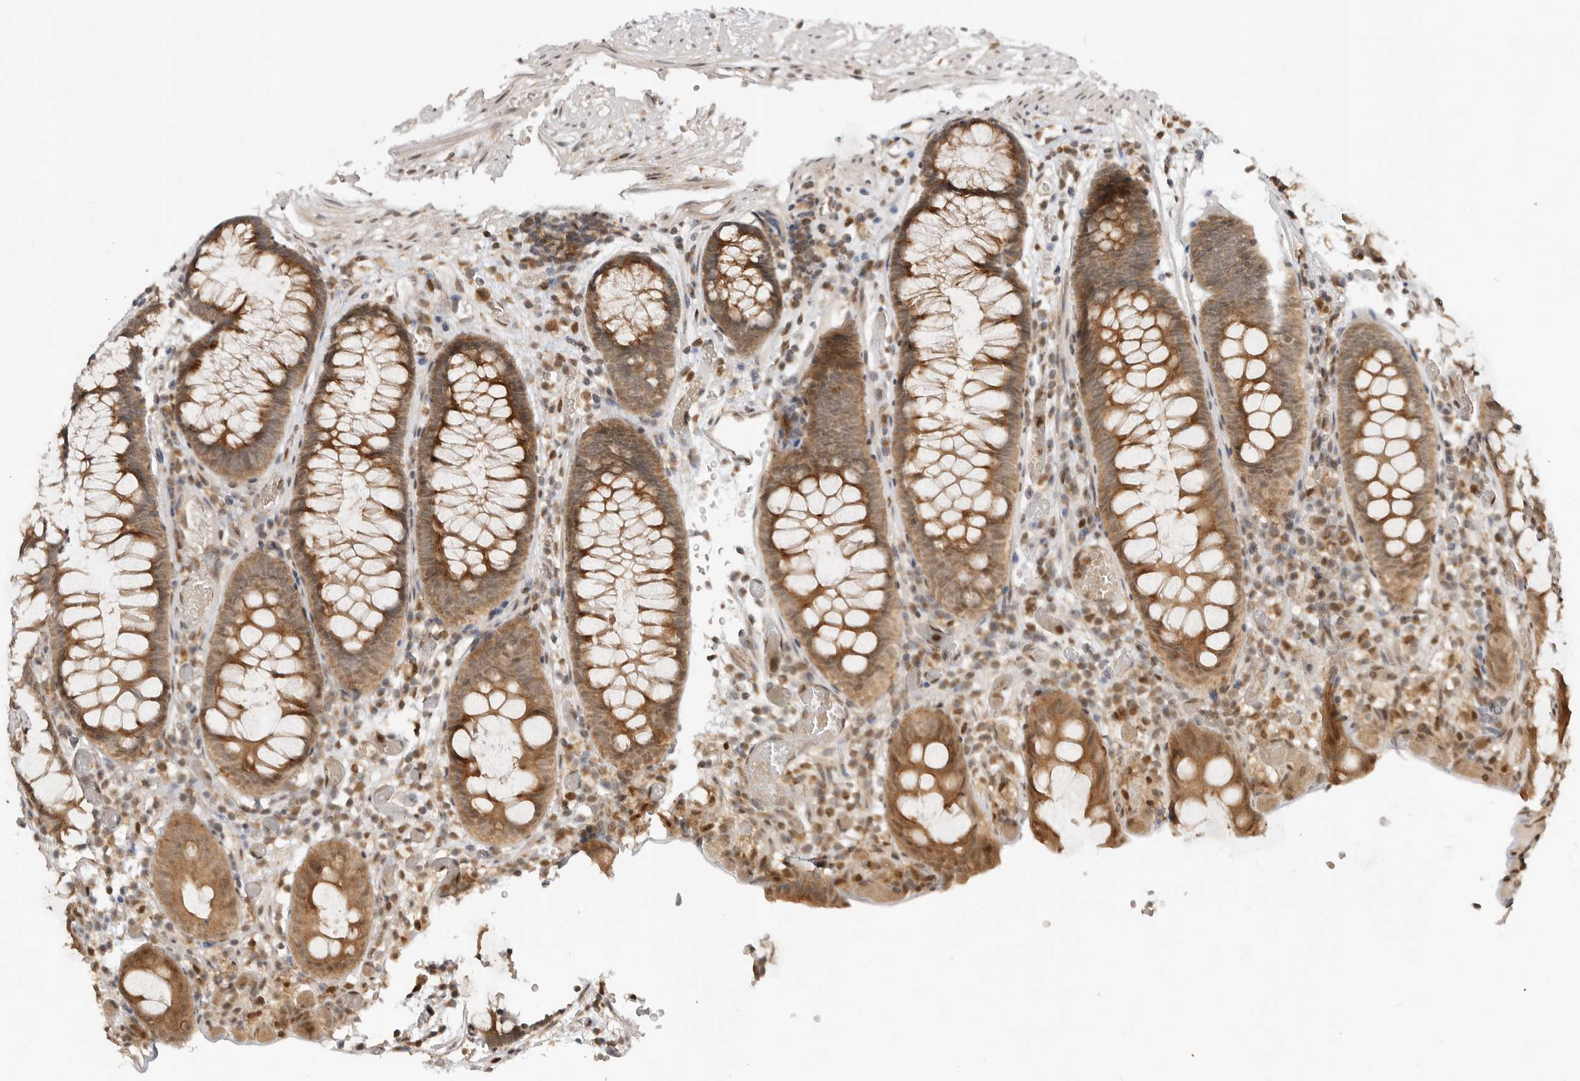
{"staining": {"intensity": "moderate", "quantity": ">75%", "location": "cytoplasmic/membranous,nuclear"}, "tissue": "colon", "cell_type": "Endothelial cells", "image_type": "normal", "snomed": [{"axis": "morphology", "description": "Normal tissue, NOS"}, {"axis": "topography", "description": "Colon"}], "caption": "Protein expression analysis of benign colon displays moderate cytoplasmic/membranous,nuclear expression in approximately >75% of endothelial cells.", "gene": "ALKAL1", "patient": {"sex": "male", "age": 14}}